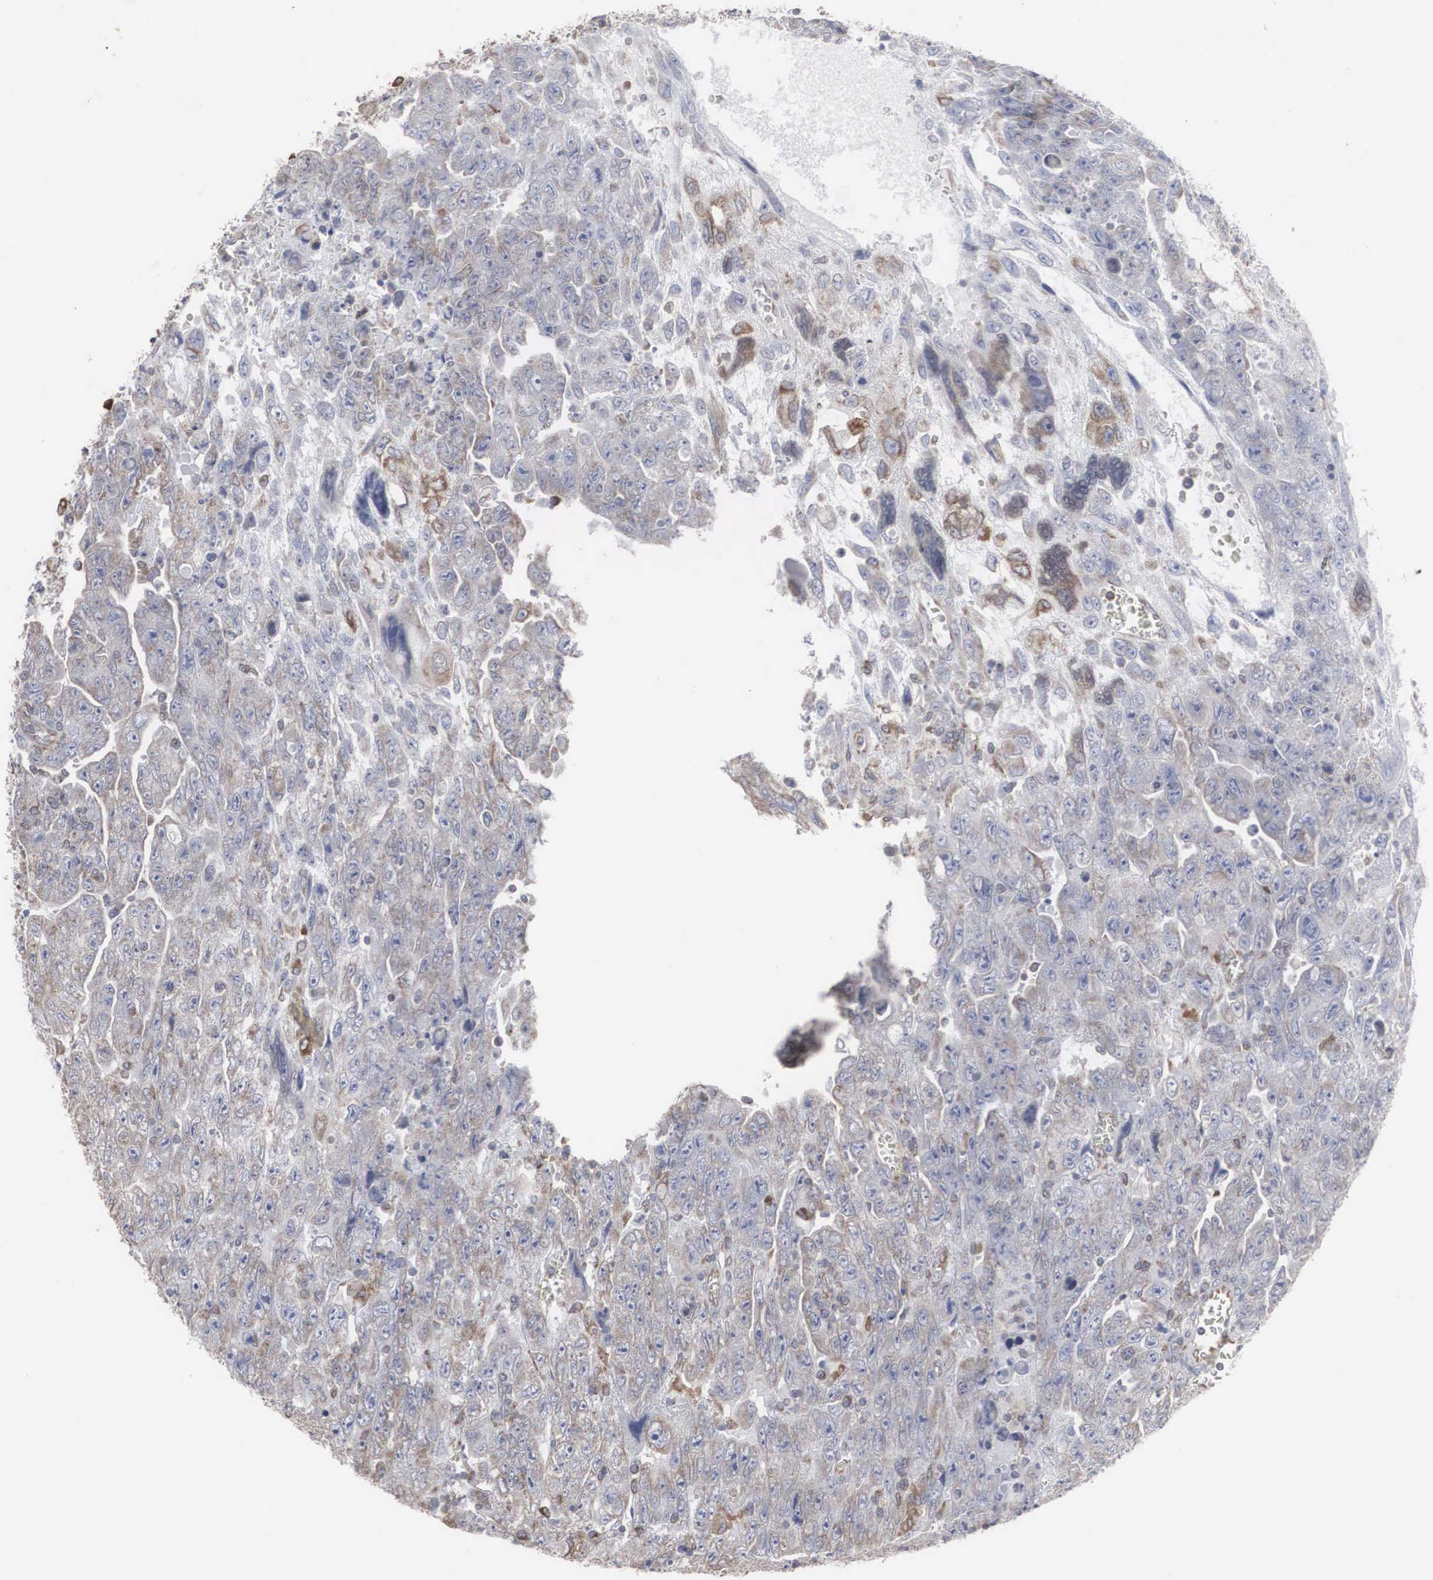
{"staining": {"intensity": "weak", "quantity": "<25%", "location": "cytoplasmic/membranous"}, "tissue": "testis cancer", "cell_type": "Tumor cells", "image_type": "cancer", "snomed": [{"axis": "morphology", "description": "Carcinoma, Embryonal, NOS"}, {"axis": "topography", "description": "Testis"}], "caption": "This image is of embryonal carcinoma (testis) stained with IHC to label a protein in brown with the nuclei are counter-stained blue. There is no positivity in tumor cells.", "gene": "MIA2", "patient": {"sex": "male", "age": 28}}